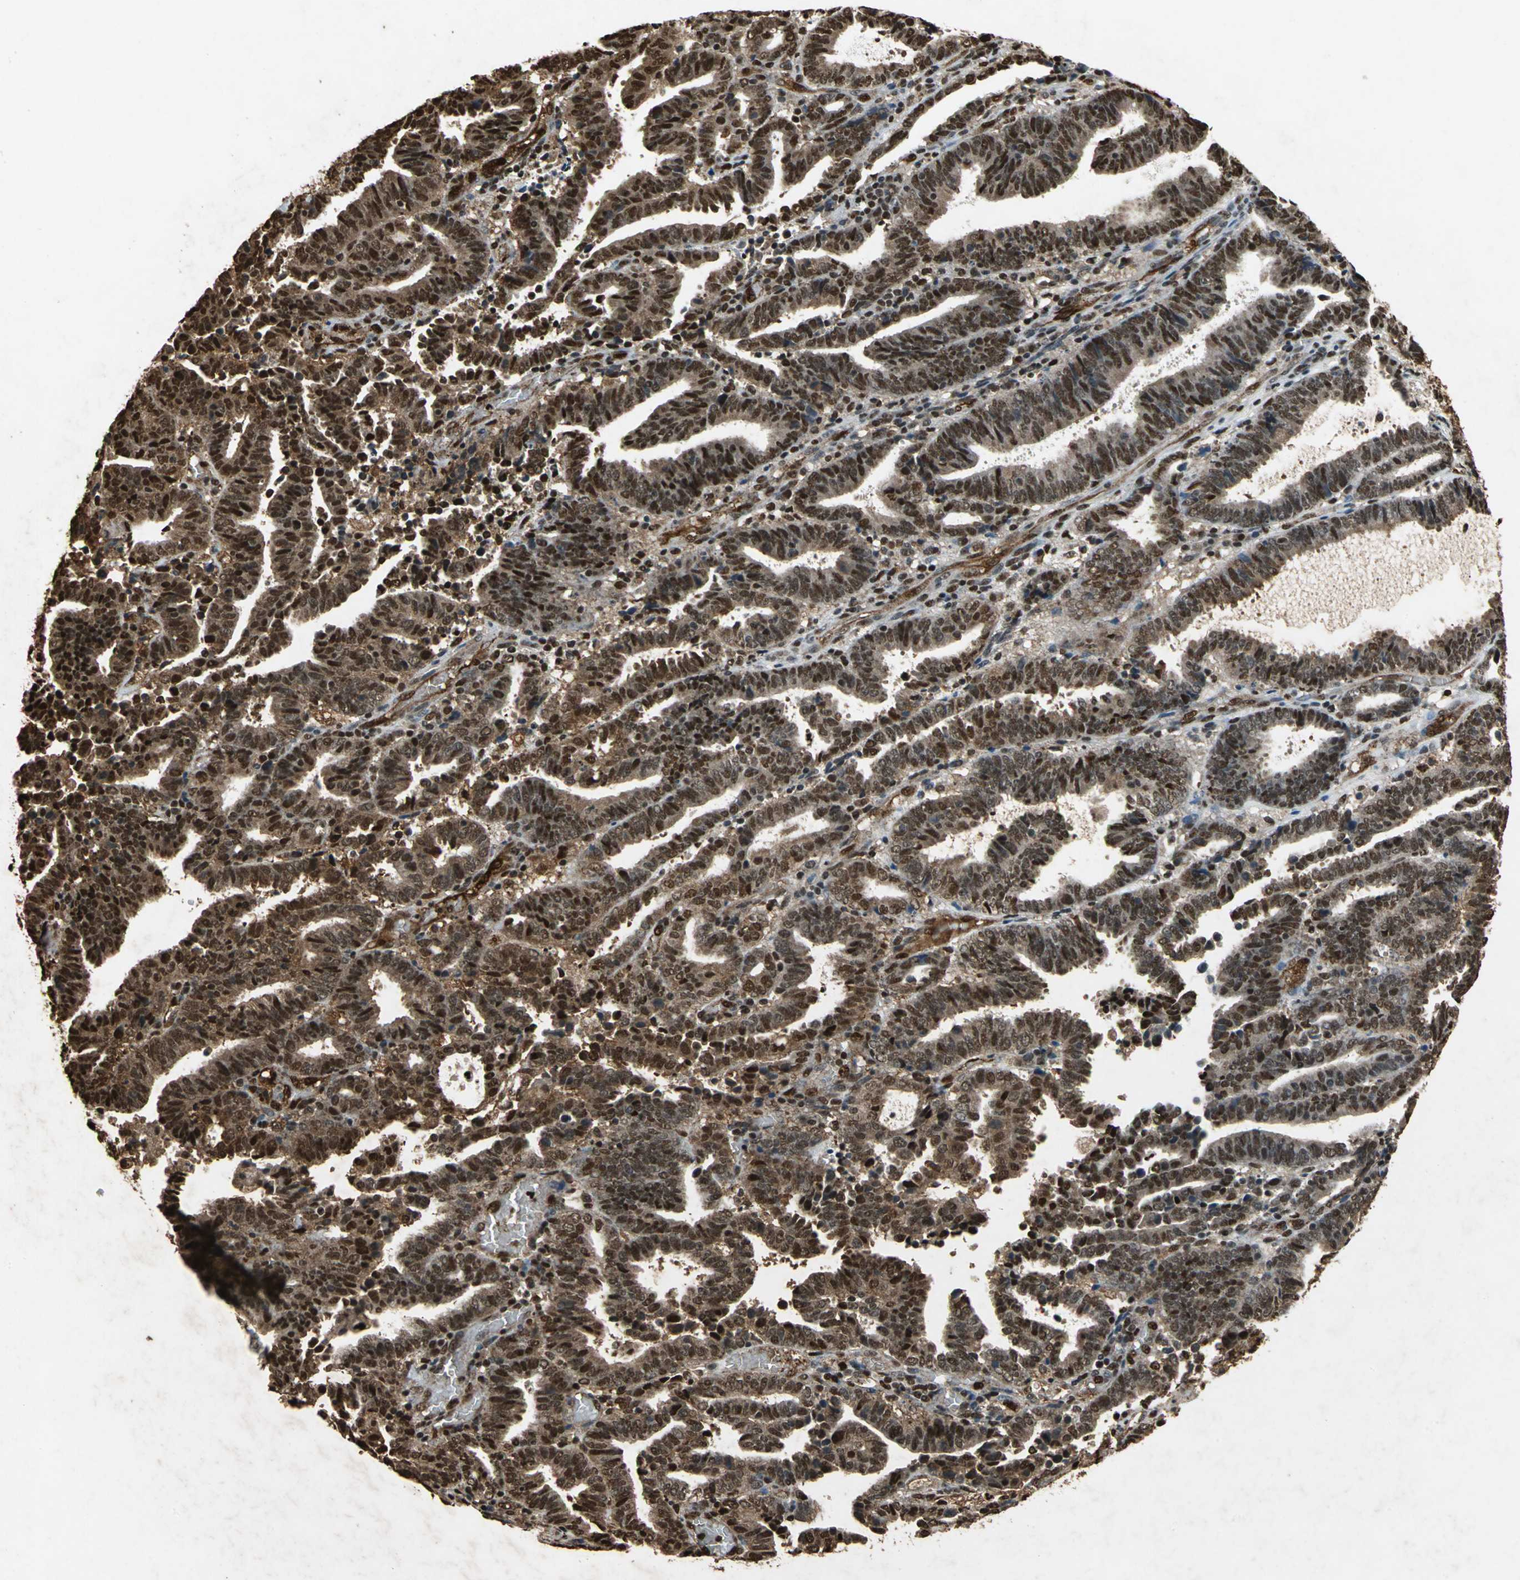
{"staining": {"intensity": "strong", "quantity": ">75%", "location": "cytoplasmic/membranous,nuclear"}, "tissue": "endometrial cancer", "cell_type": "Tumor cells", "image_type": "cancer", "snomed": [{"axis": "morphology", "description": "Adenocarcinoma, NOS"}, {"axis": "topography", "description": "Uterus"}], "caption": "Immunohistochemical staining of endometrial adenocarcinoma demonstrates high levels of strong cytoplasmic/membranous and nuclear positivity in approximately >75% of tumor cells.", "gene": "ANP32A", "patient": {"sex": "female", "age": 83}}